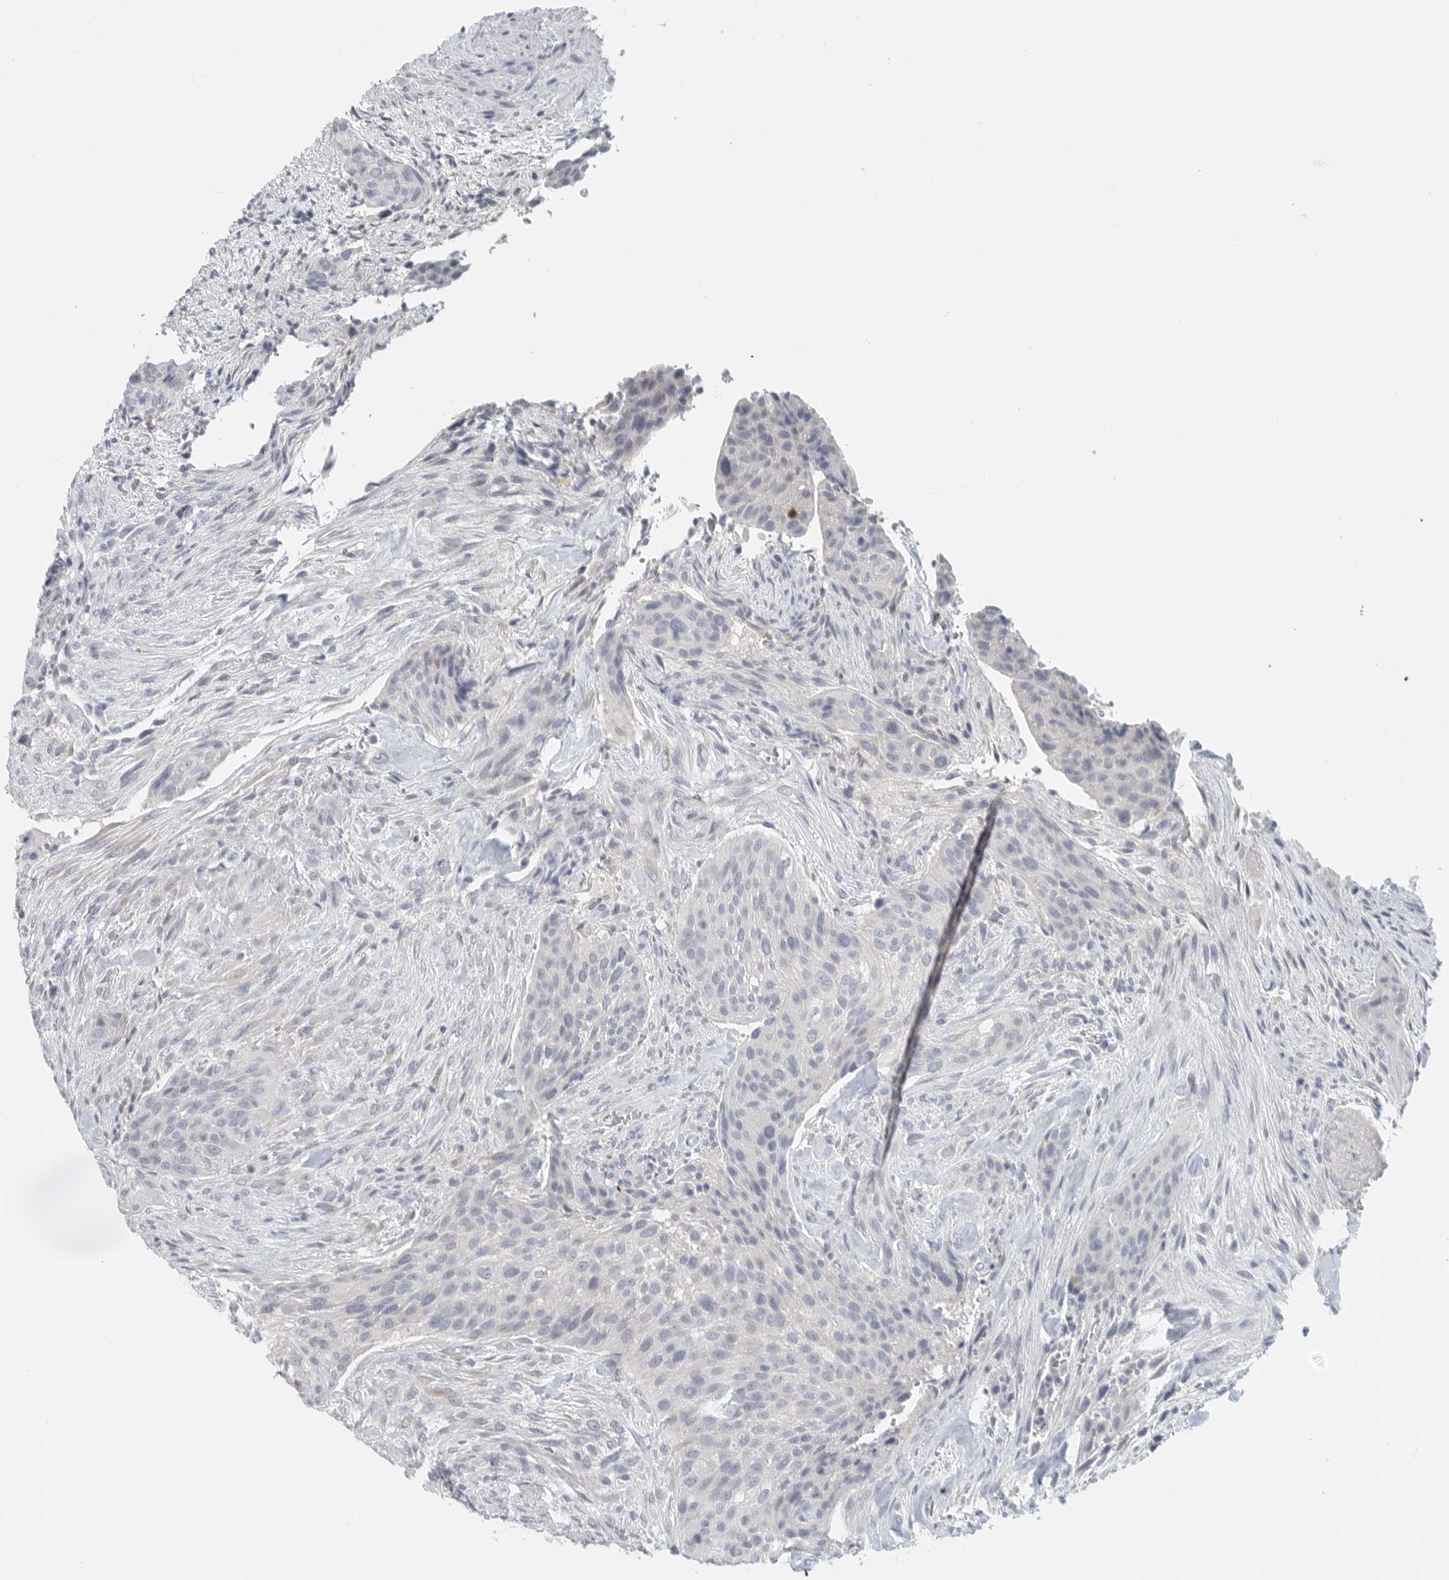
{"staining": {"intensity": "negative", "quantity": "none", "location": "none"}, "tissue": "urothelial cancer", "cell_type": "Tumor cells", "image_type": "cancer", "snomed": [{"axis": "morphology", "description": "Urothelial carcinoma, High grade"}, {"axis": "topography", "description": "Urinary bladder"}], "caption": "Immunohistochemistry (IHC) photomicrograph of human high-grade urothelial carcinoma stained for a protein (brown), which reveals no expression in tumor cells.", "gene": "PAM", "patient": {"sex": "male", "age": 35}}